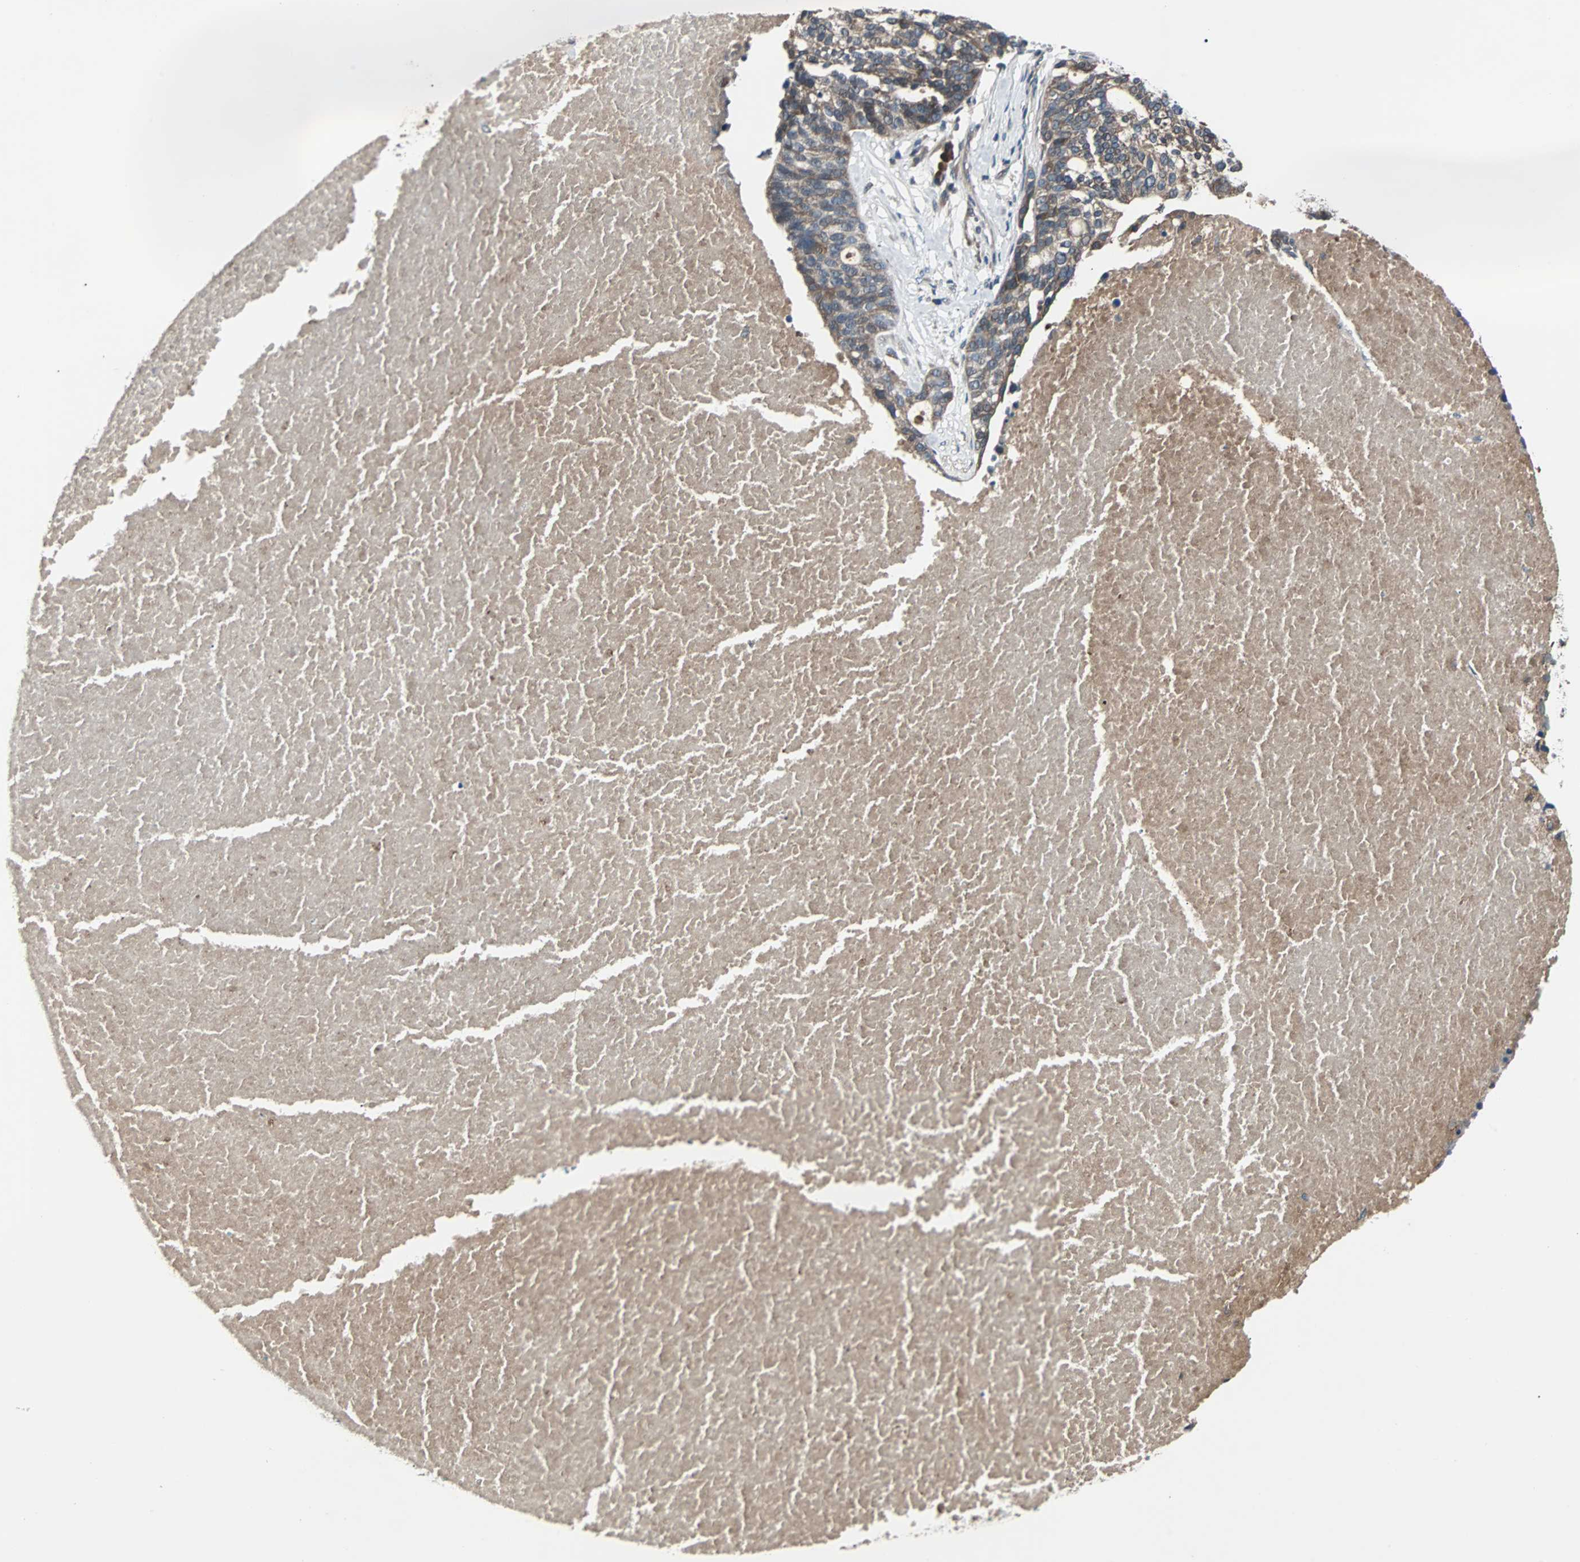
{"staining": {"intensity": "moderate", "quantity": ">75%", "location": "cytoplasmic/membranous"}, "tissue": "ovarian cancer", "cell_type": "Tumor cells", "image_type": "cancer", "snomed": [{"axis": "morphology", "description": "Cystadenocarcinoma, serous, NOS"}, {"axis": "topography", "description": "Ovary"}], "caption": "Moderate cytoplasmic/membranous expression for a protein is identified in approximately >75% of tumor cells of ovarian cancer using IHC.", "gene": "ARF1", "patient": {"sex": "female", "age": 59}}